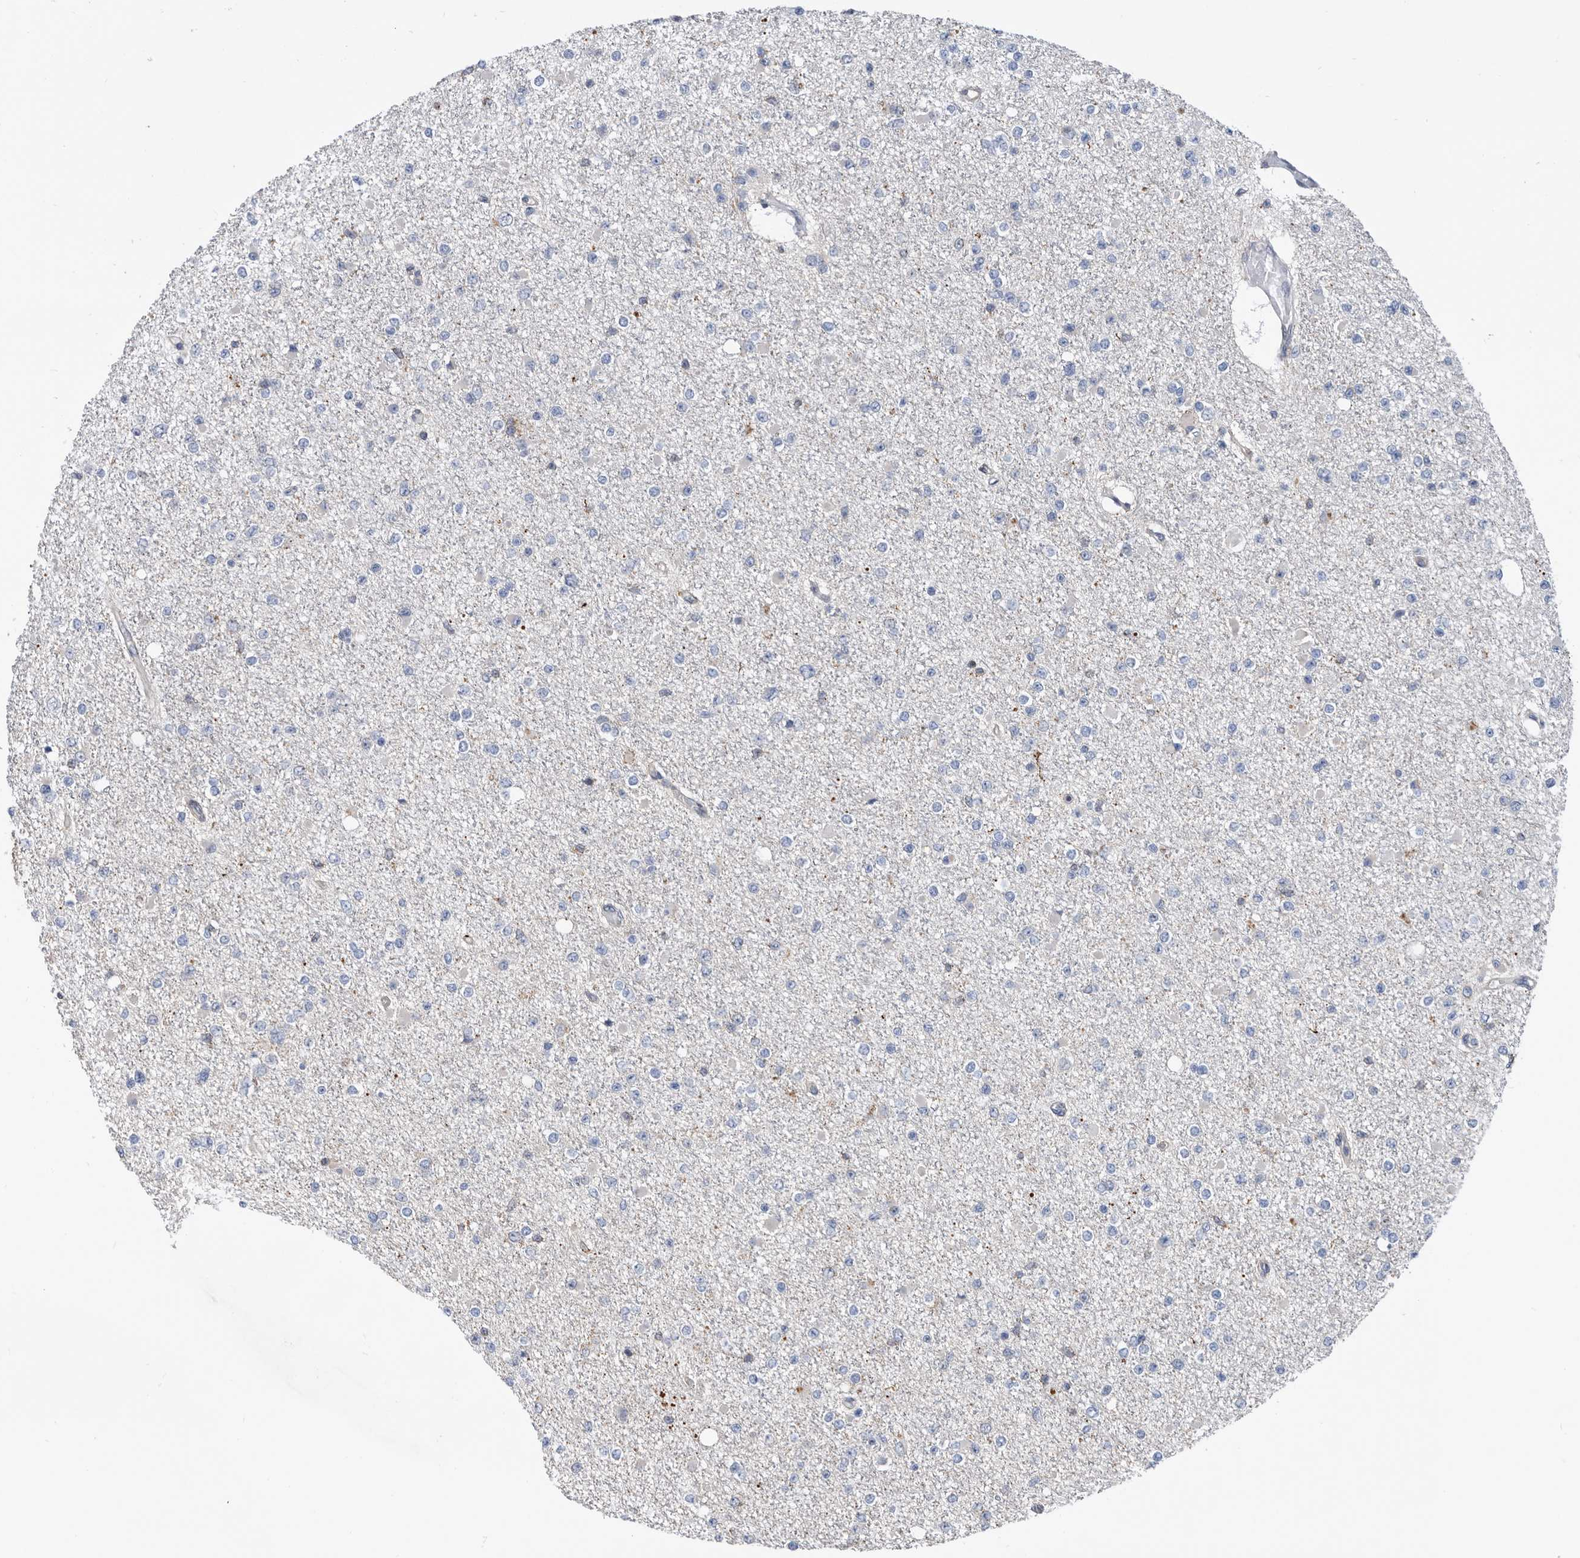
{"staining": {"intensity": "negative", "quantity": "none", "location": "none"}, "tissue": "glioma", "cell_type": "Tumor cells", "image_type": "cancer", "snomed": [{"axis": "morphology", "description": "Glioma, malignant, Low grade"}, {"axis": "topography", "description": "Brain"}], "caption": "A micrograph of glioma stained for a protein shows no brown staining in tumor cells. The staining was performed using DAB (3,3'-diaminobenzidine) to visualize the protein expression in brown, while the nuclei were stained in blue with hematoxylin (Magnification: 20x).", "gene": "ATAD2", "patient": {"sex": "female", "age": 22}}